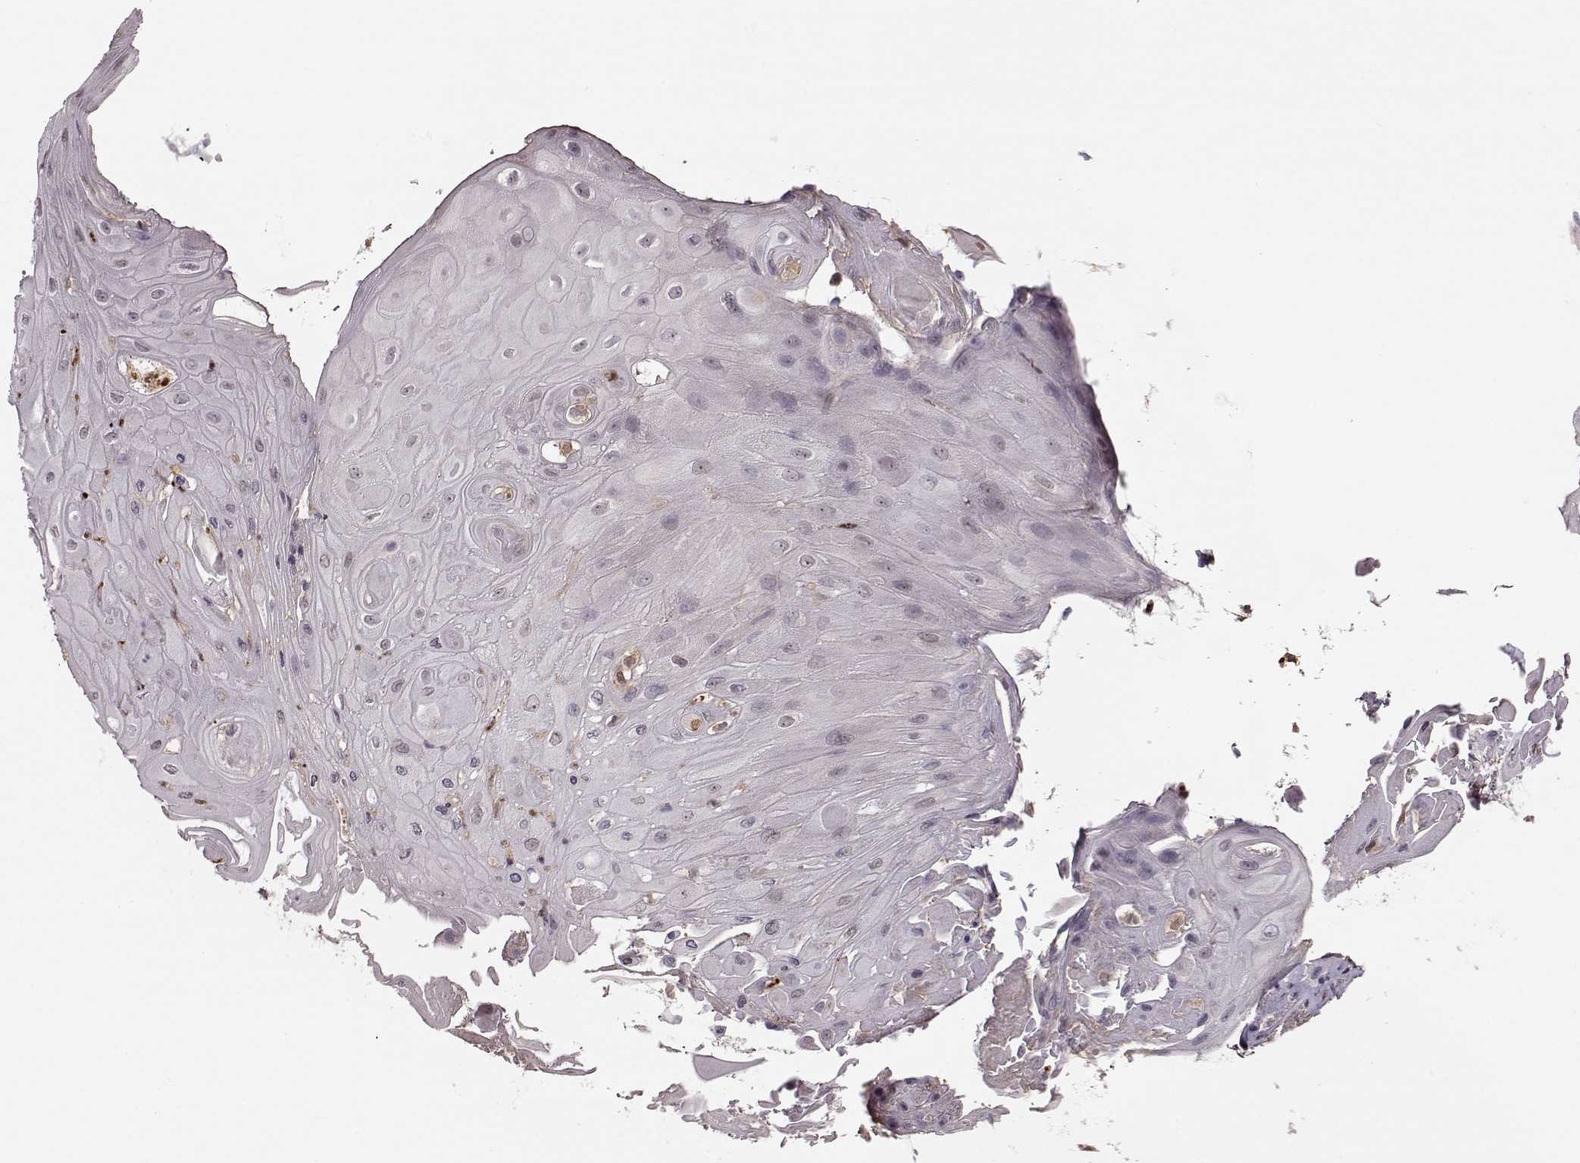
{"staining": {"intensity": "negative", "quantity": "none", "location": "none"}, "tissue": "skin cancer", "cell_type": "Tumor cells", "image_type": "cancer", "snomed": [{"axis": "morphology", "description": "Squamous cell carcinoma, NOS"}, {"axis": "topography", "description": "Skin"}], "caption": "High magnification brightfield microscopy of skin cancer (squamous cell carcinoma) stained with DAB (brown) and counterstained with hematoxylin (blue): tumor cells show no significant staining.", "gene": "MFSD1", "patient": {"sex": "male", "age": 62}}